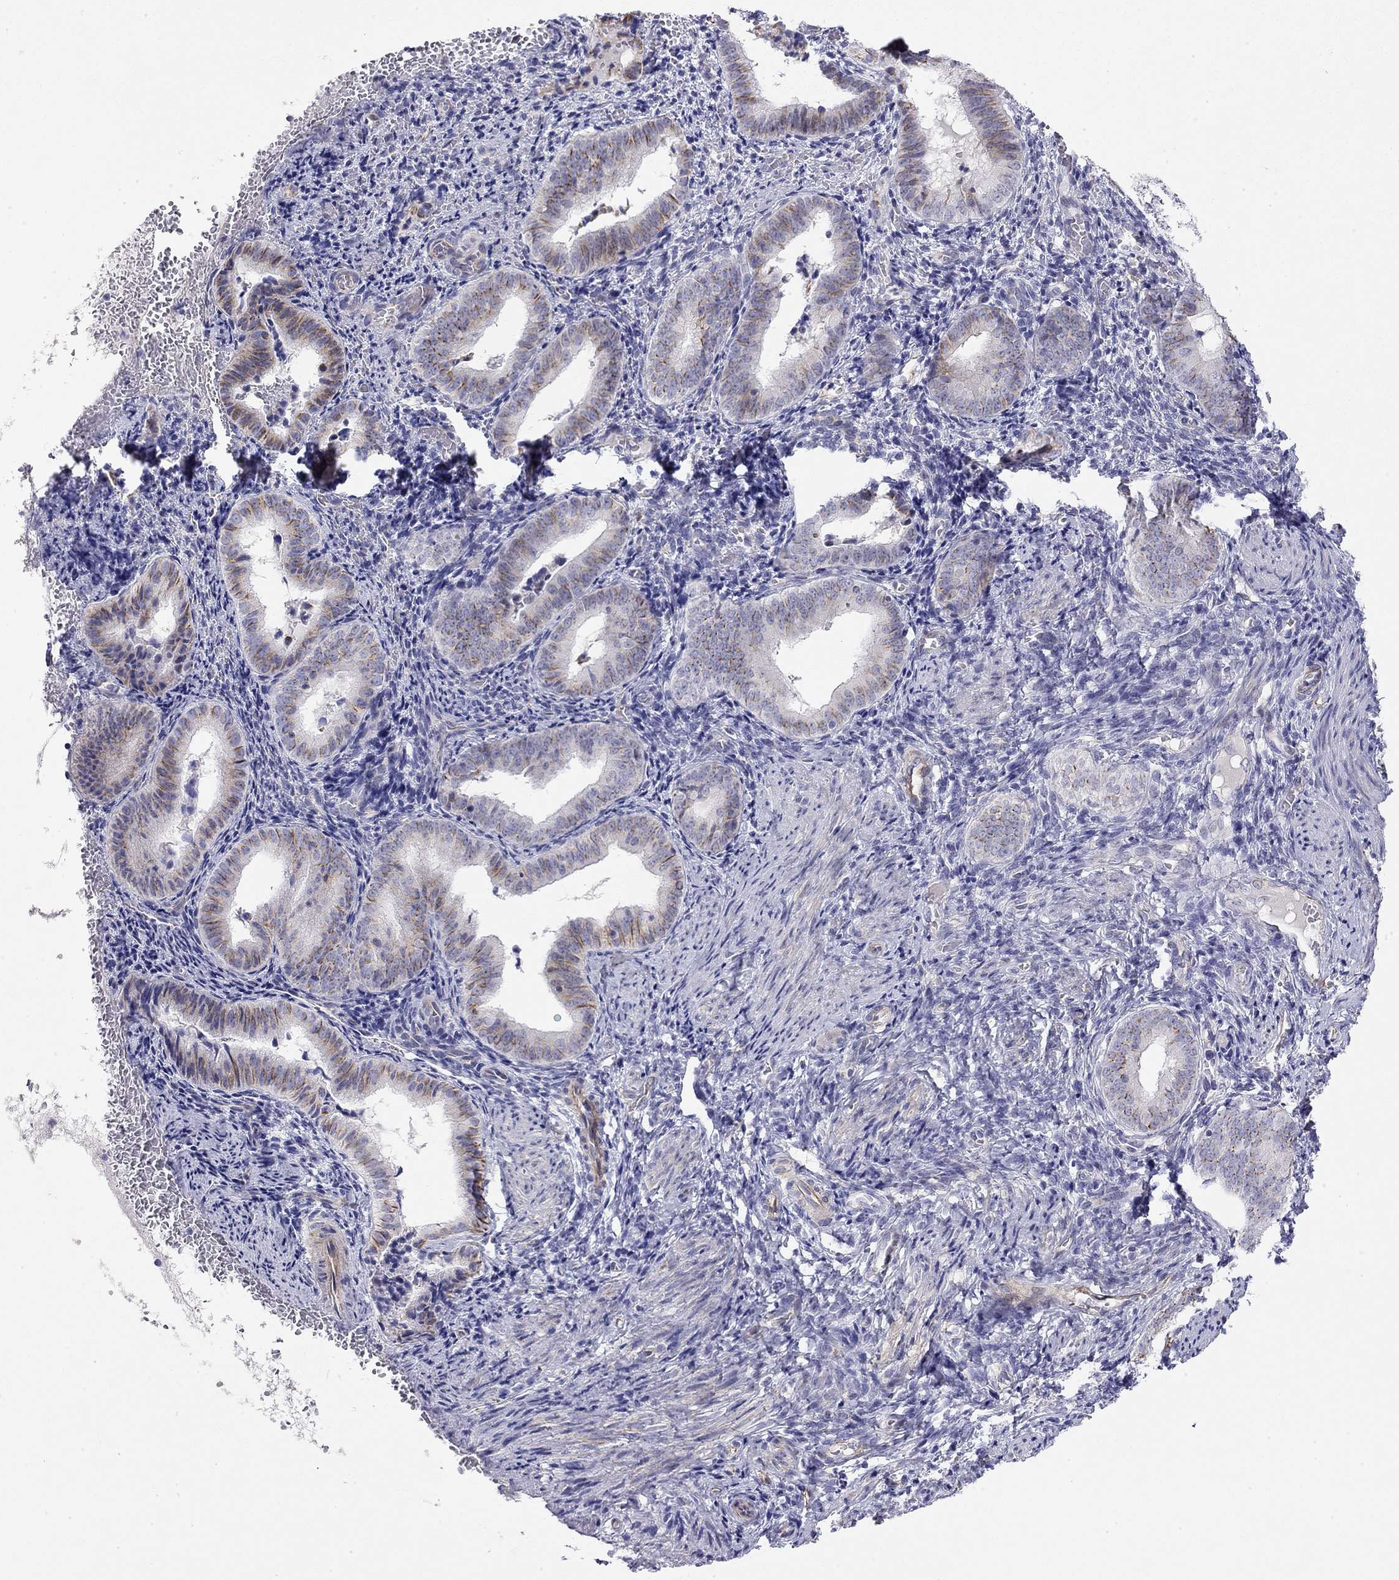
{"staining": {"intensity": "negative", "quantity": "none", "location": "none"}, "tissue": "endometrium", "cell_type": "Cells in endometrial stroma", "image_type": "normal", "snomed": [{"axis": "morphology", "description": "Normal tissue, NOS"}, {"axis": "topography", "description": "Endometrium"}], "caption": "Cells in endometrial stroma show no significant staining in normal endometrium.", "gene": "RTL1", "patient": {"sex": "female", "age": 42}}